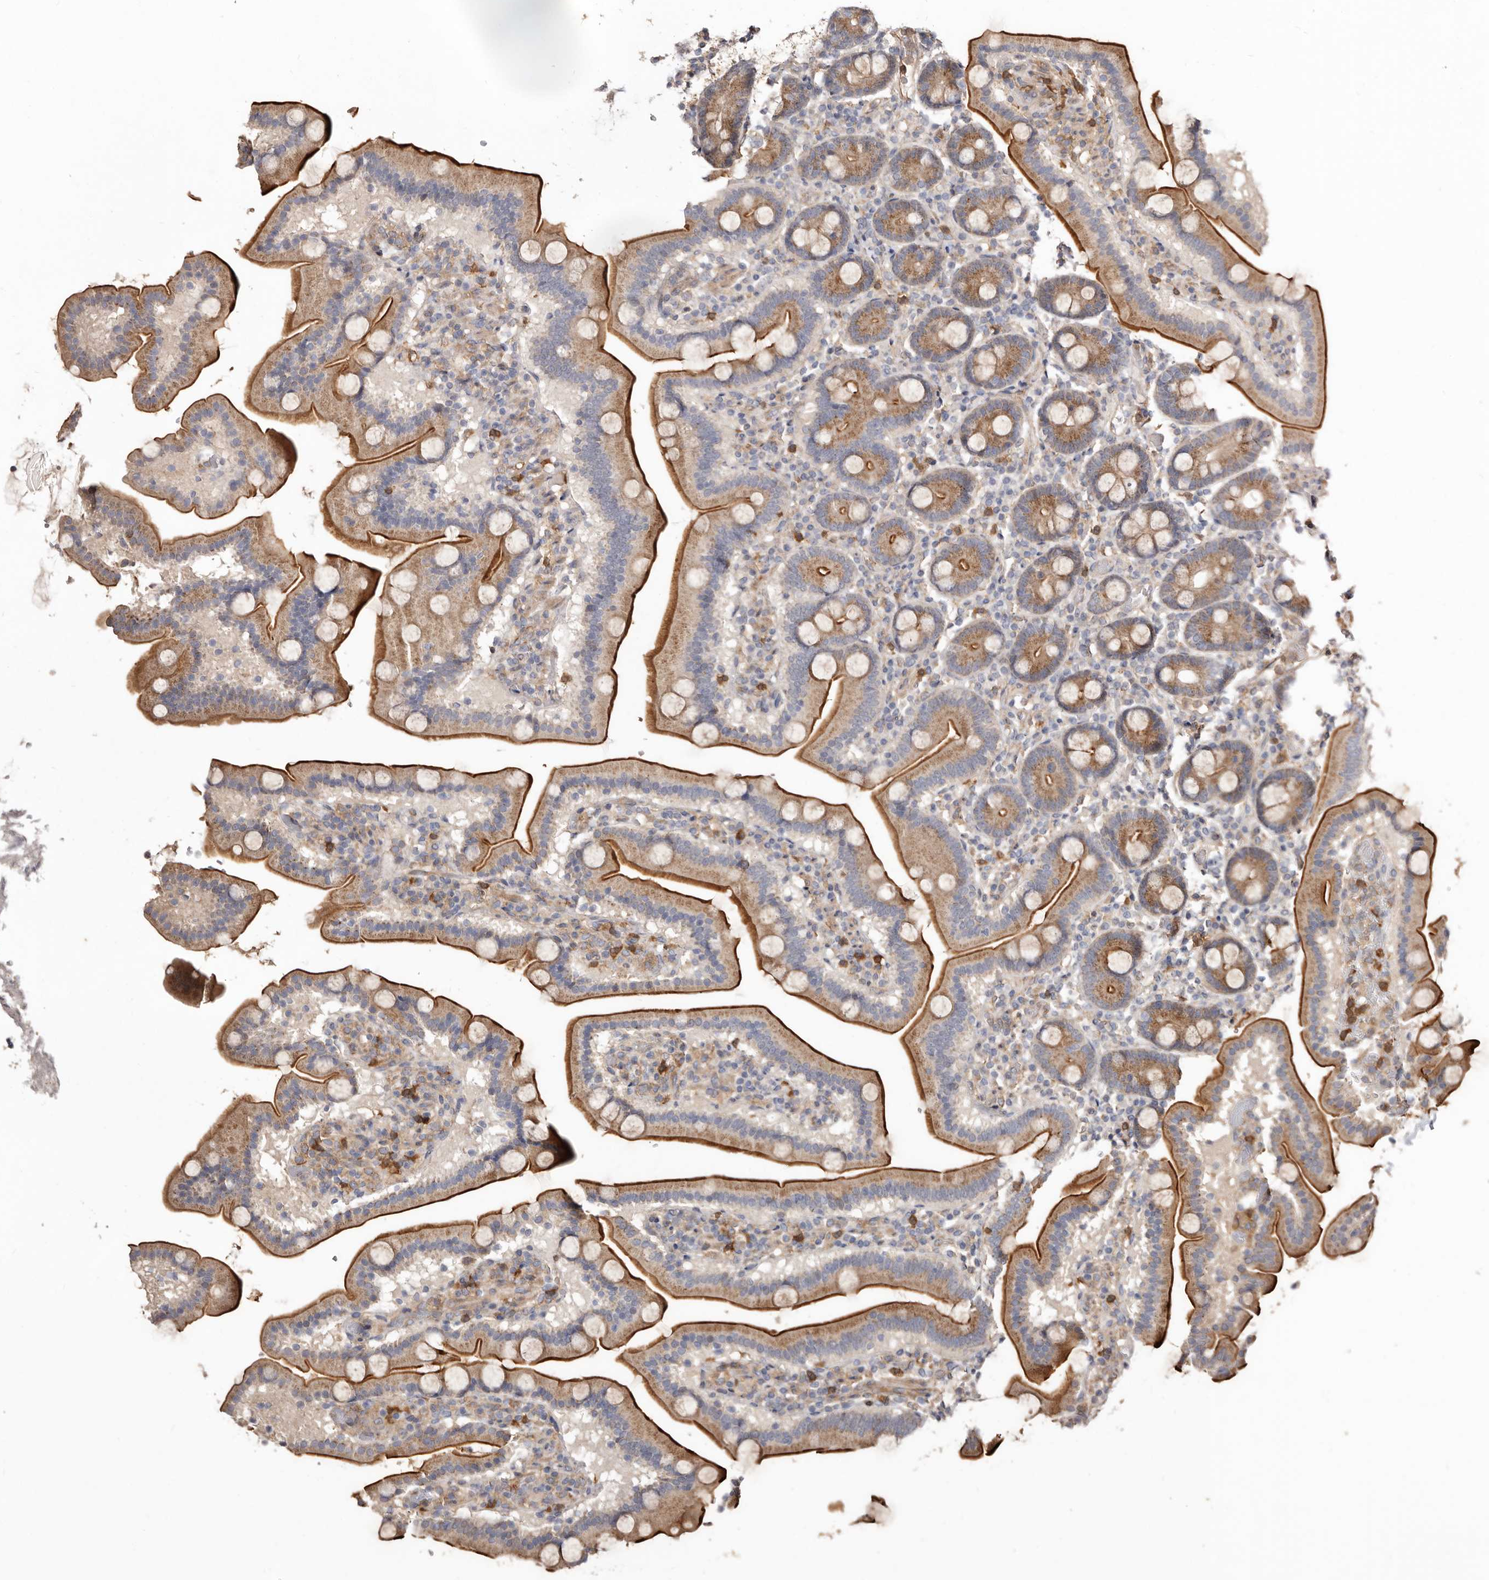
{"staining": {"intensity": "moderate", "quantity": ">75%", "location": "cytoplasmic/membranous"}, "tissue": "duodenum", "cell_type": "Glandular cells", "image_type": "normal", "snomed": [{"axis": "morphology", "description": "Normal tissue, NOS"}, {"axis": "topography", "description": "Duodenum"}], "caption": "Immunohistochemistry photomicrograph of unremarkable duodenum: human duodenum stained using immunohistochemistry (IHC) exhibits medium levels of moderate protein expression localized specifically in the cytoplasmic/membranous of glandular cells, appearing as a cytoplasmic/membranous brown color.", "gene": "LRRC25", "patient": {"sex": "male", "age": 55}}